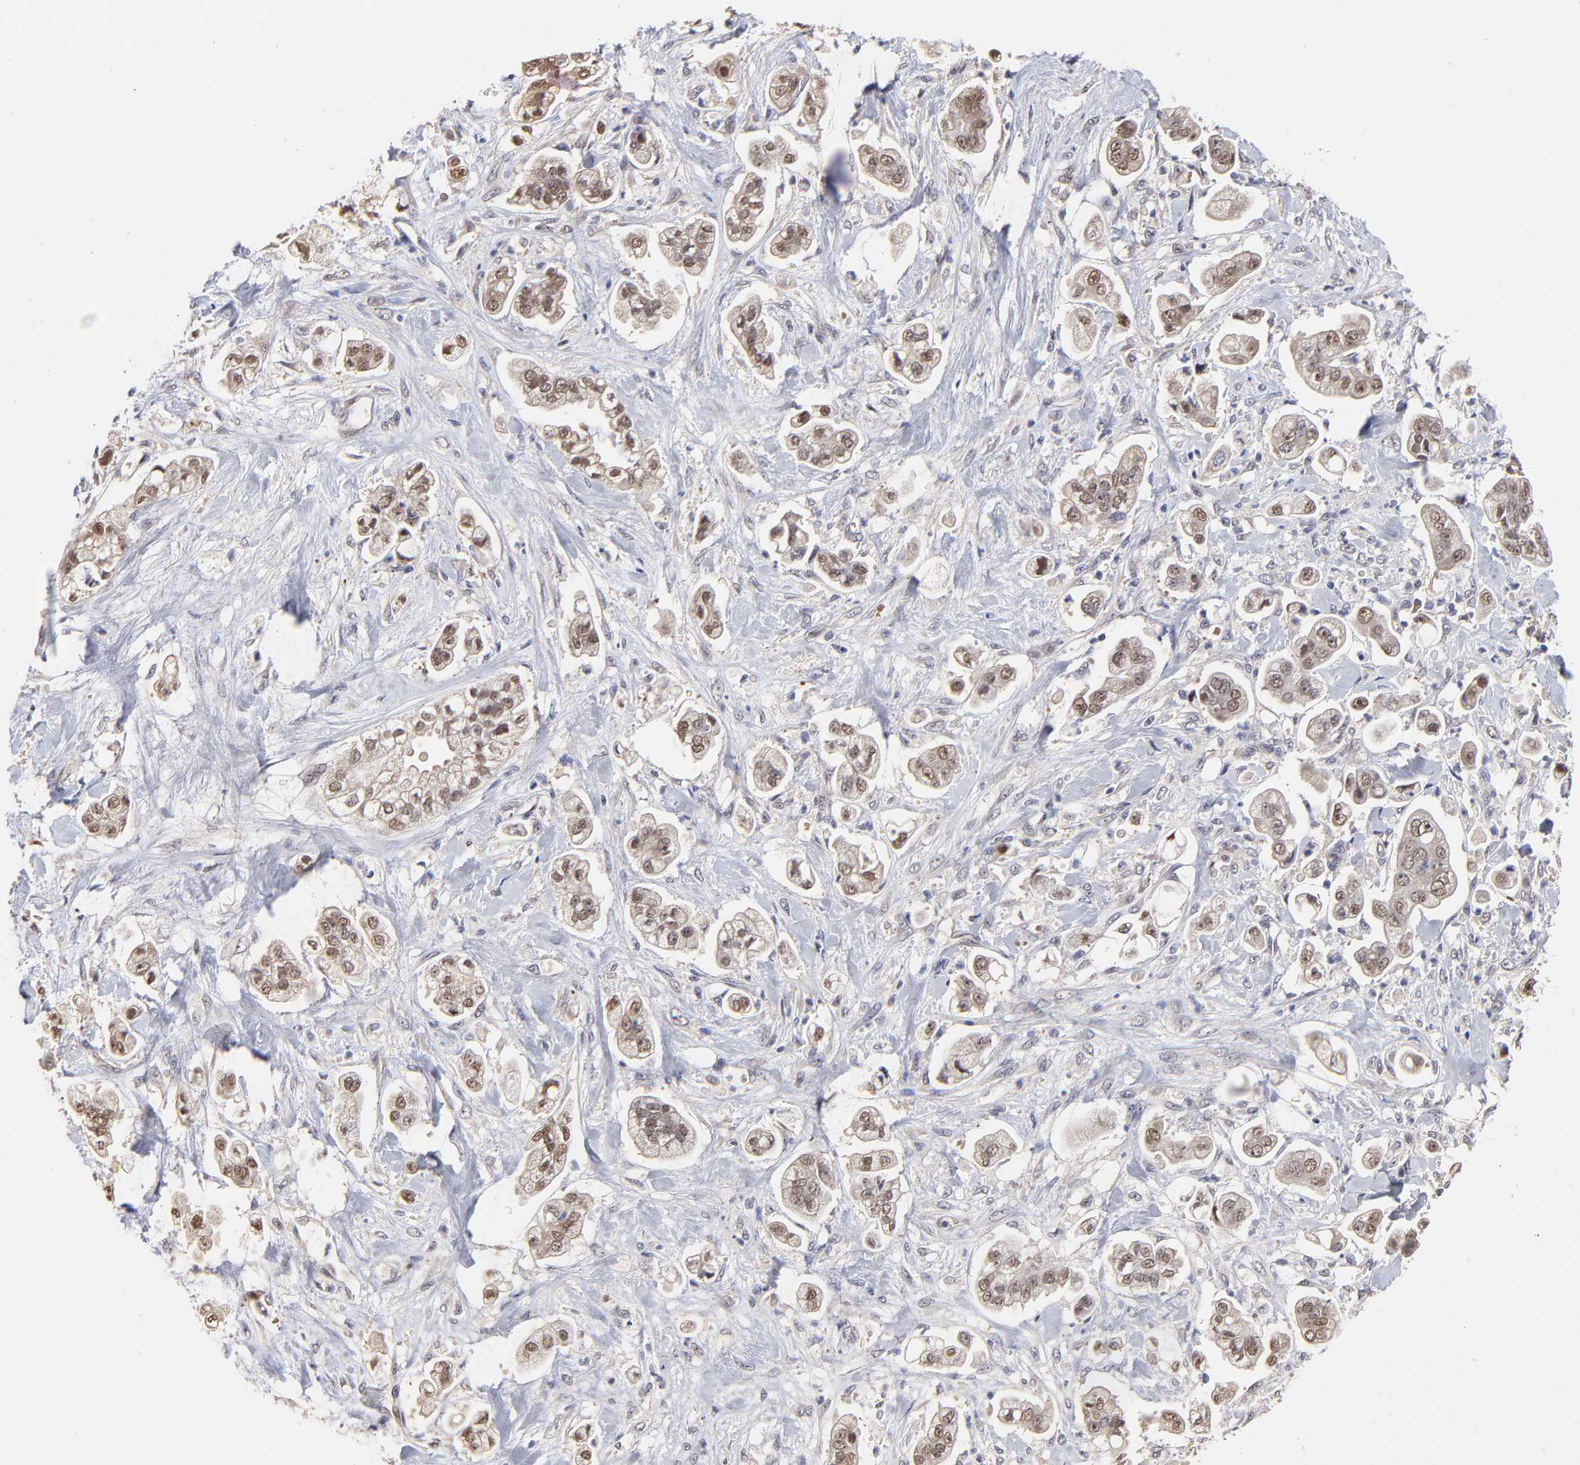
{"staining": {"intensity": "weak", "quantity": ">75%", "location": "cytoplasmic/membranous,nuclear"}, "tissue": "stomach cancer", "cell_type": "Tumor cells", "image_type": "cancer", "snomed": [{"axis": "morphology", "description": "Adenocarcinoma, NOS"}, {"axis": "topography", "description": "Stomach"}], "caption": "Approximately >75% of tumor cells in human adenocarcinoma (stomach) reveal weak cytoplasmic/membranous and nuclear protein positivity as visualized by brown immunohistochemical staining.", "gene": "ZNF10", "patient": {"sex": "male", "age": 62}}